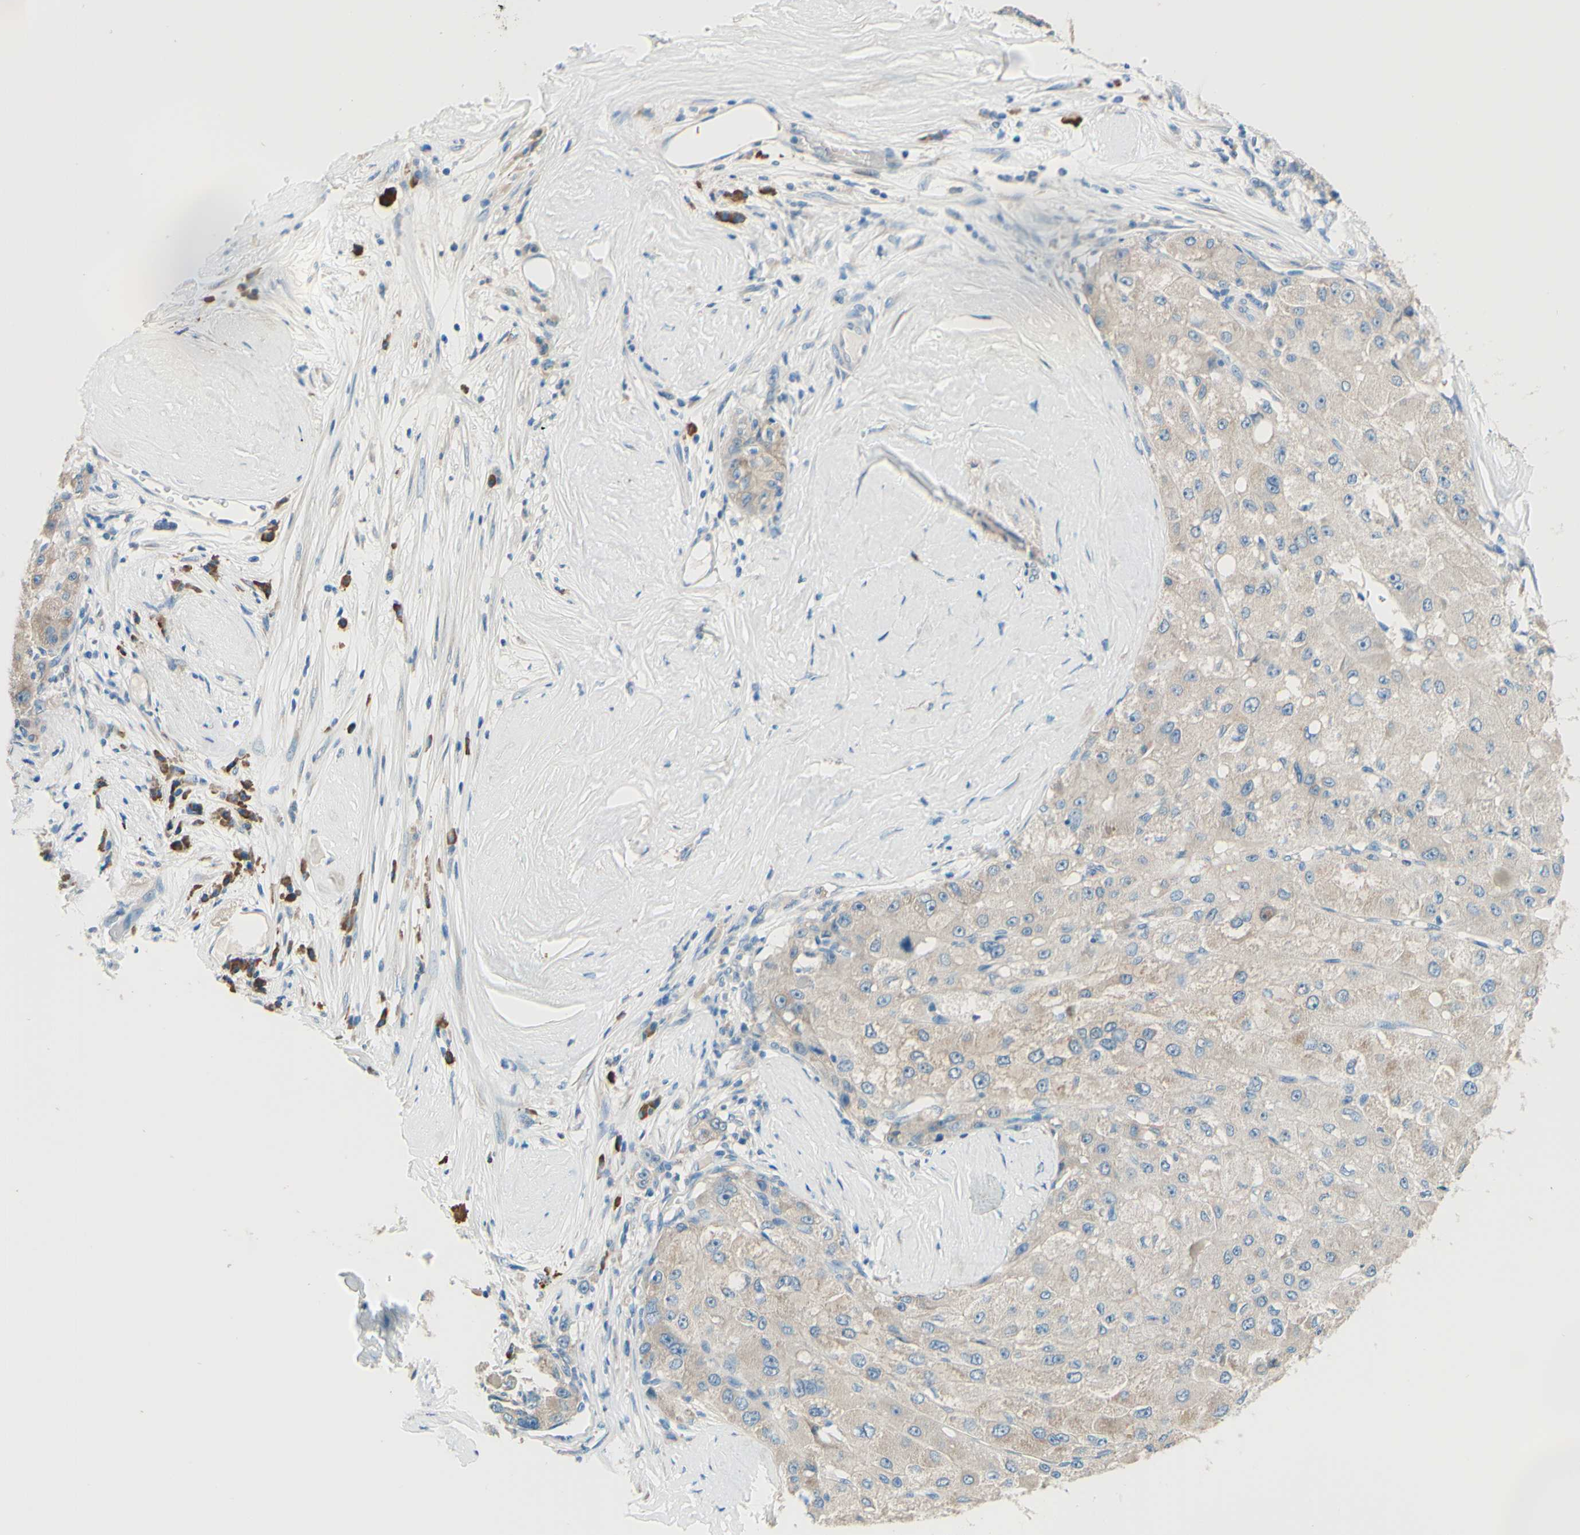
{"staining": {"intensity": "weak", "quantity": ">75%", "location": "cytoplasmic/membranous"}, "tissue": "liver cancer", "cell_type": "Tumor cells", "image_type": "cancer", "snomed": [{"axis": "morphology", "description": "Carcinoma, Hepatocellular, NOS"}, {"axis": "topography", "description": "Liver"}], "caption": "Weak cytoplasmic/membranous positivity for a protein is identified in approximately >75% of tumor cells of hepatocellular carcinoma (liver) using IHC.", "gene": "PASD1", "patient": {"sex": "male", "age": 80}}